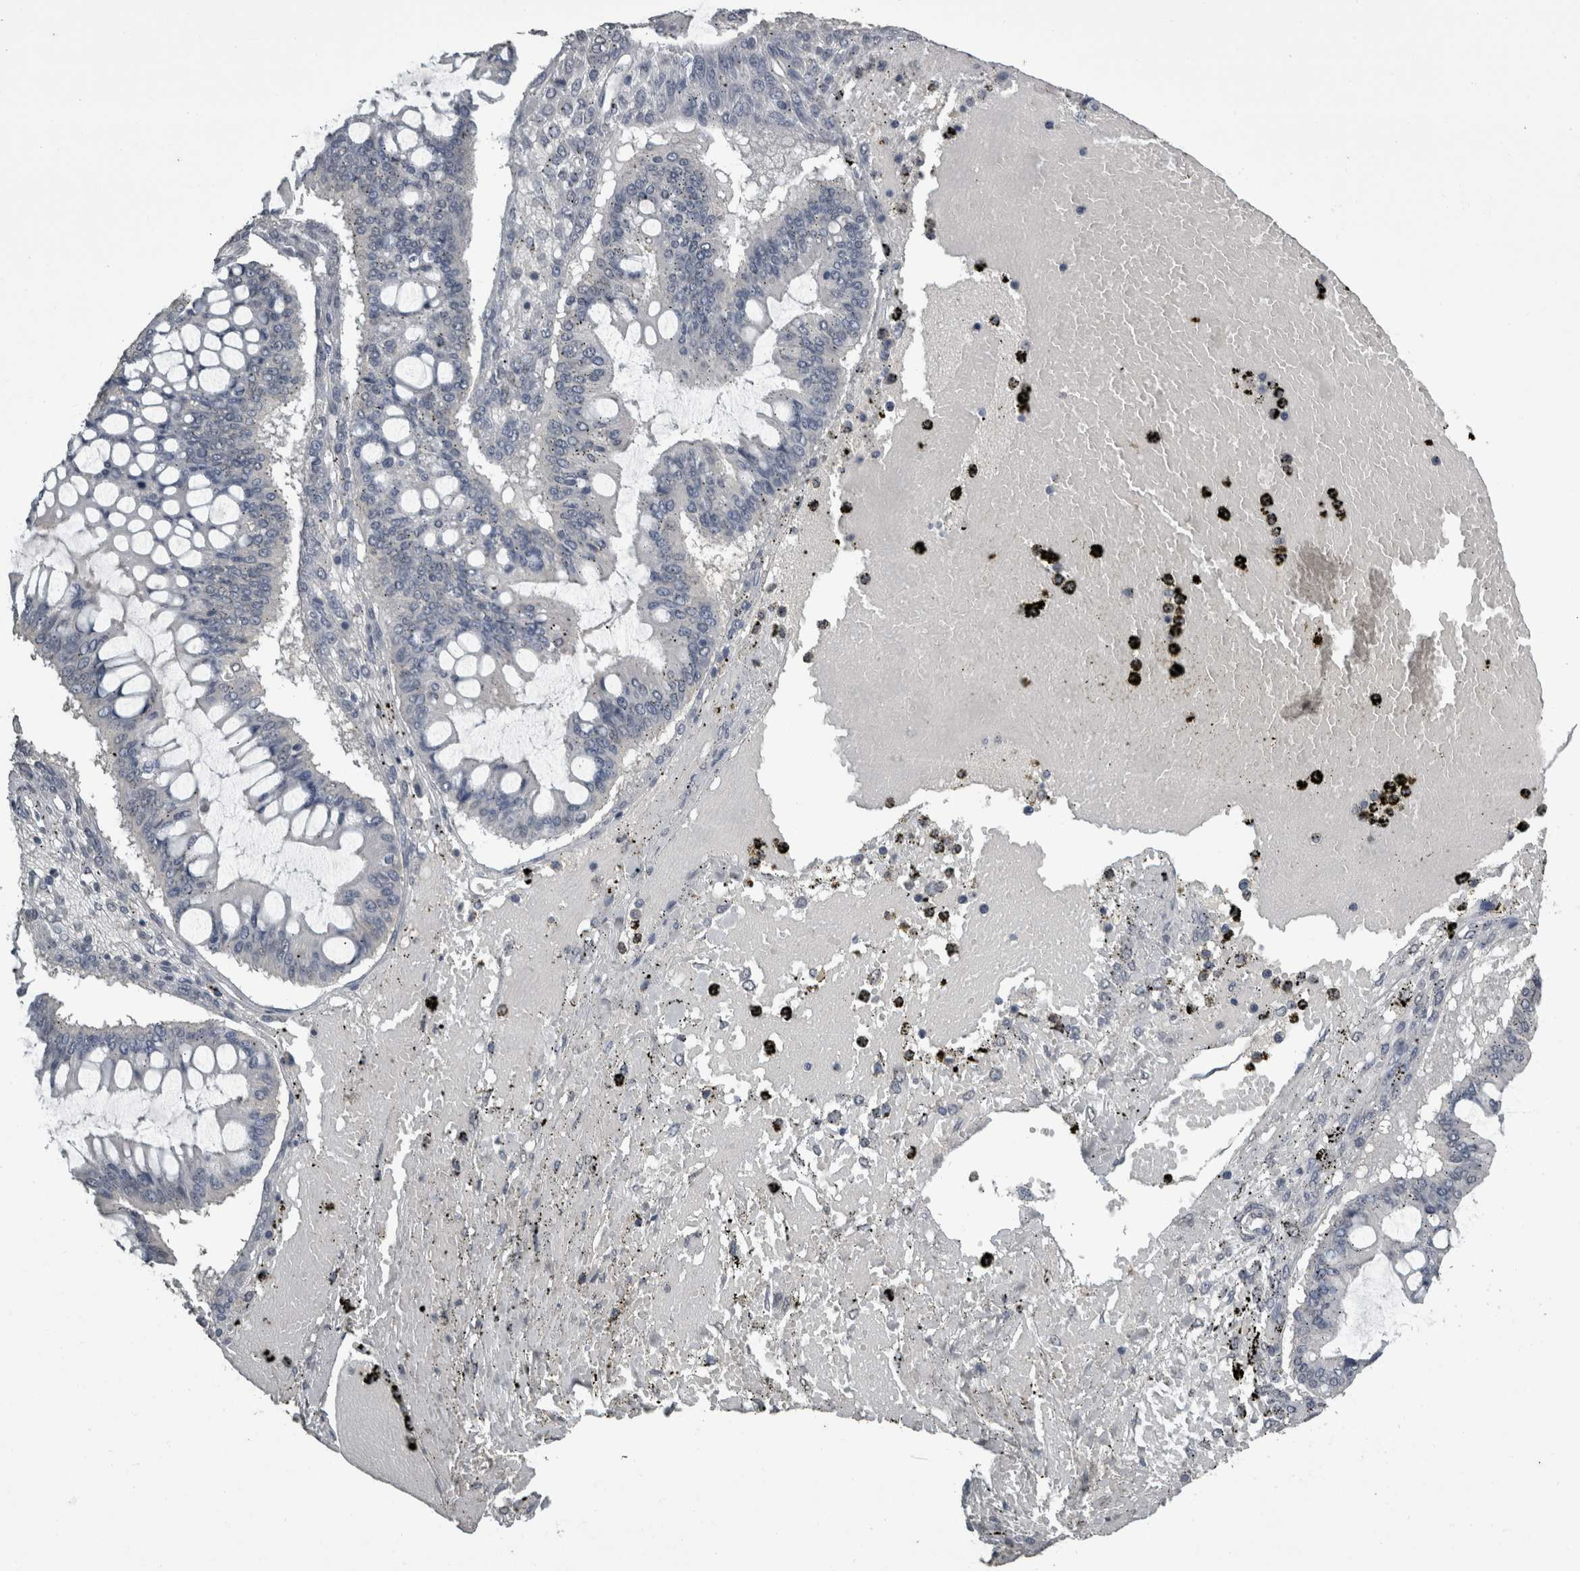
{"staining": {"intensity": "negative", "quantity": "none", "location": "none"}, "tissue": "ovarian cancer", "cell_type": "Tumor cells", "image_type": "cancer", "snomed": [{"axis": "morphology", "description": "Cystadenocarcinoma, mucinous, NOS"}, {"axis": "topography", "description": "Ovary"}], "caption": "This is an immunohistochemistry histopathology image of mucinous cystadenocarcinoma (ovarian). There is no positivity in tumor cells.", "gene": "PIK3AP1", "patient": {"sex": "female", "age": 73}}